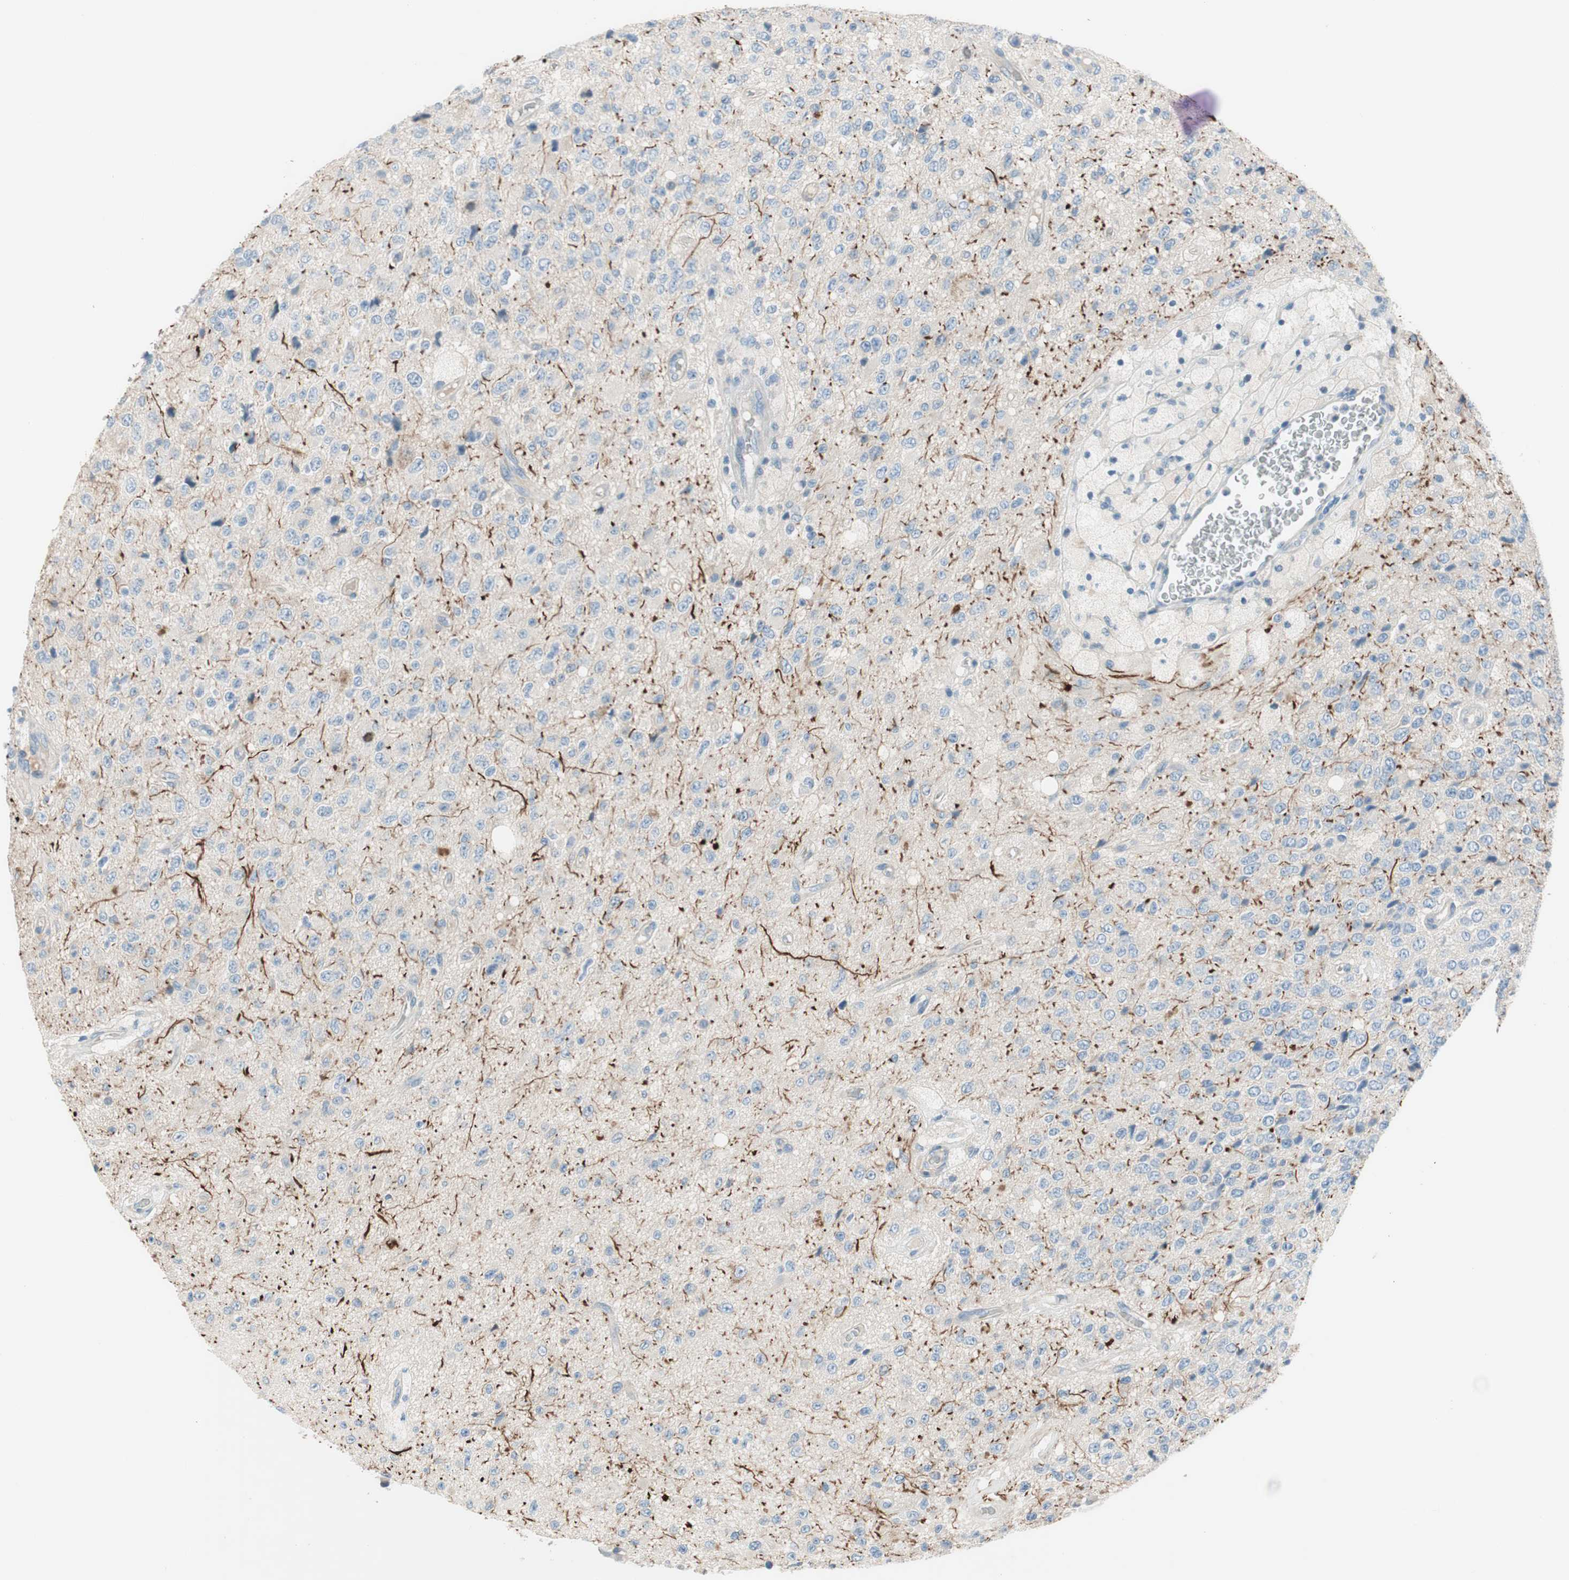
{"staining": {"intensity": "negative", "quantity": "none", "location": "none"}, "tissue": "glioma", "cell_type": "Tumor cells", "image_type": "cancer", "snomed": [{"axis": "morphology", "description": "Glioma, malignant, High grade"}, {"axis": "topography", "description": "pancreas cauda"}], "caption": "Tumor cells show no significant staining in high-grade glioma (malignant).", "gene": "PRRG4", "patient": {"sex": "male", "age": 60}}